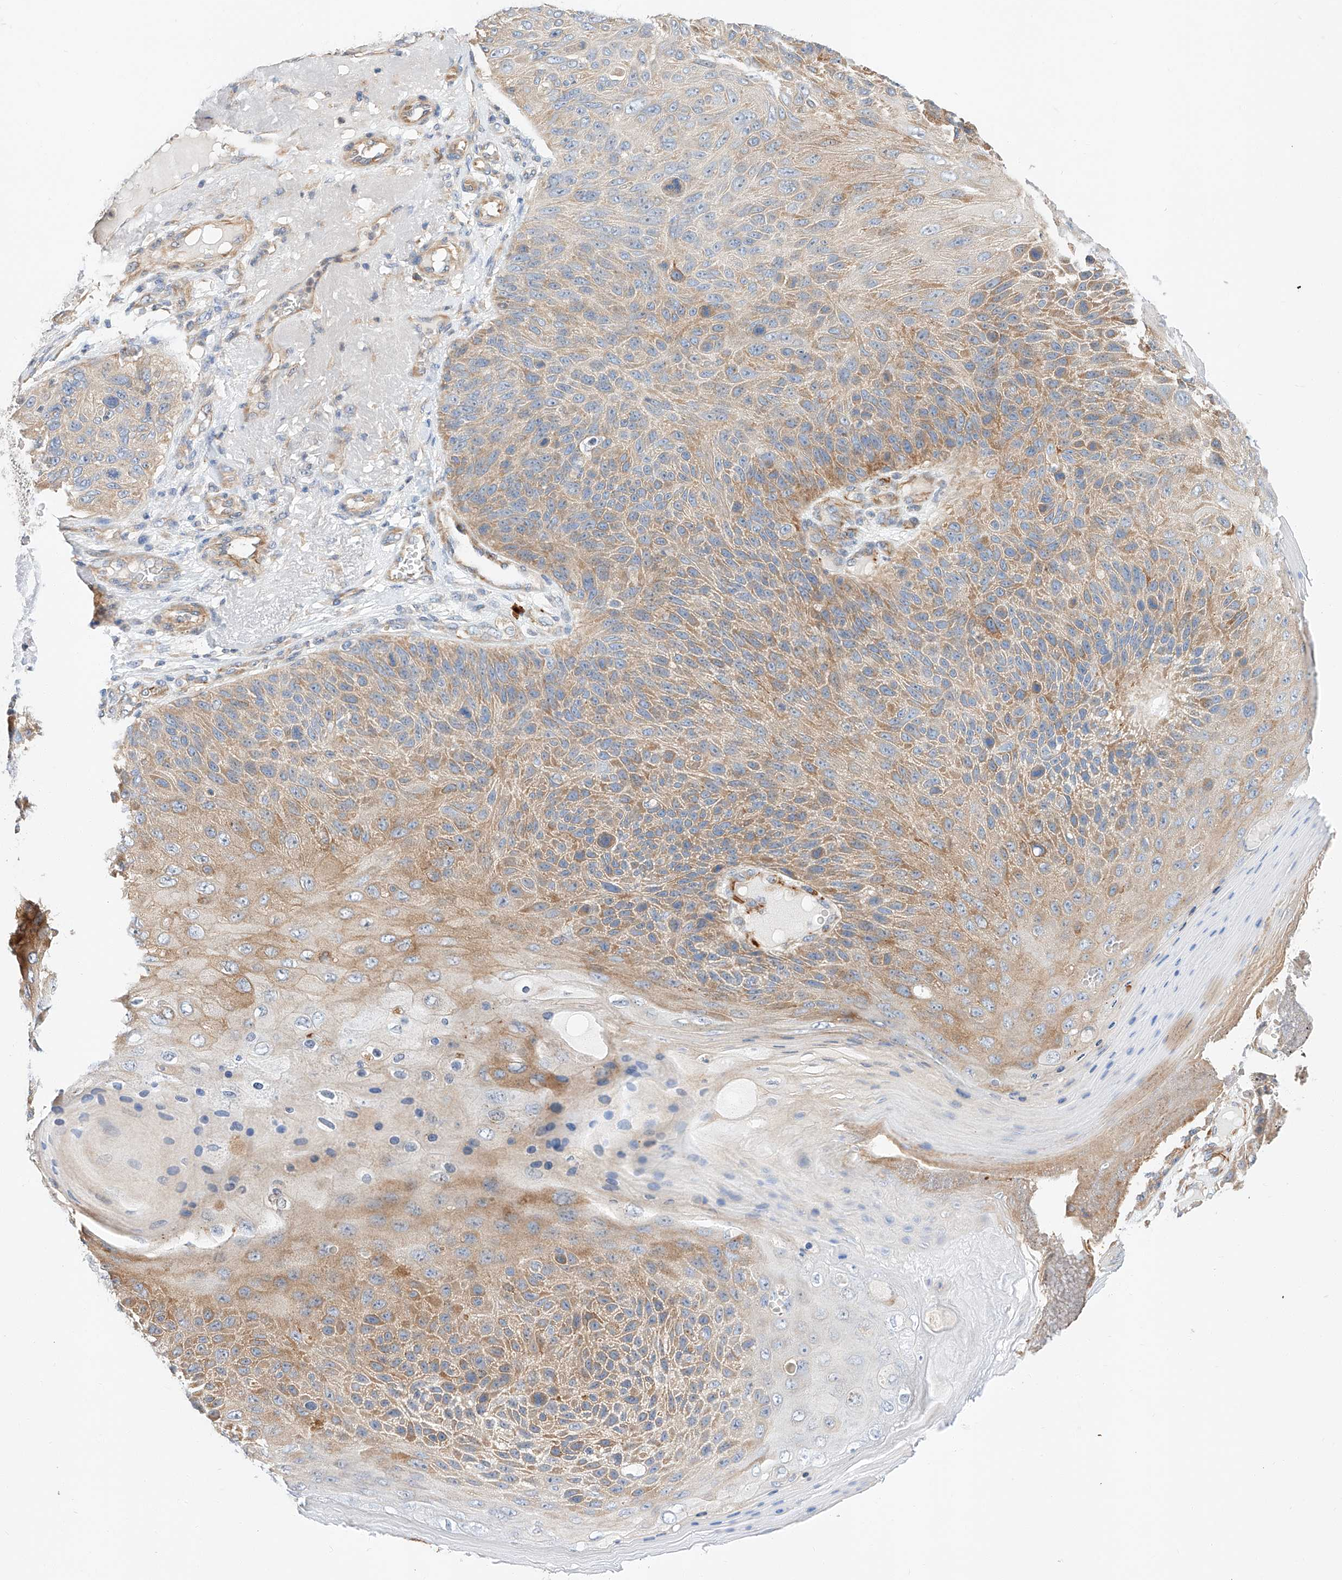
{"staining": {"intensity": "moderate", "quantity": "25%-75%", "location": "cytoplasmic/membranous"}, "tissue": "skin cancer", "cell_type": "Tumor cells", "image_type": "cancer", "snomed": [{"axis": "morphology", "description": "Squamous cell carcinoma, NOS"}, {"axis": "topography", "description": "Skin"}], "caption": "Immunohistochemical staining of human skin cancer demonstrates moderate cytoplasmic/membranous protein staining in about 25%-75% of tumor cells. (DAB (3,3'-diaminobenzidine) IHC, brown staining for protein, blue staining for nuclei).", "gene": "GLMN", "patient": {"sex": "female", "age": 88}}